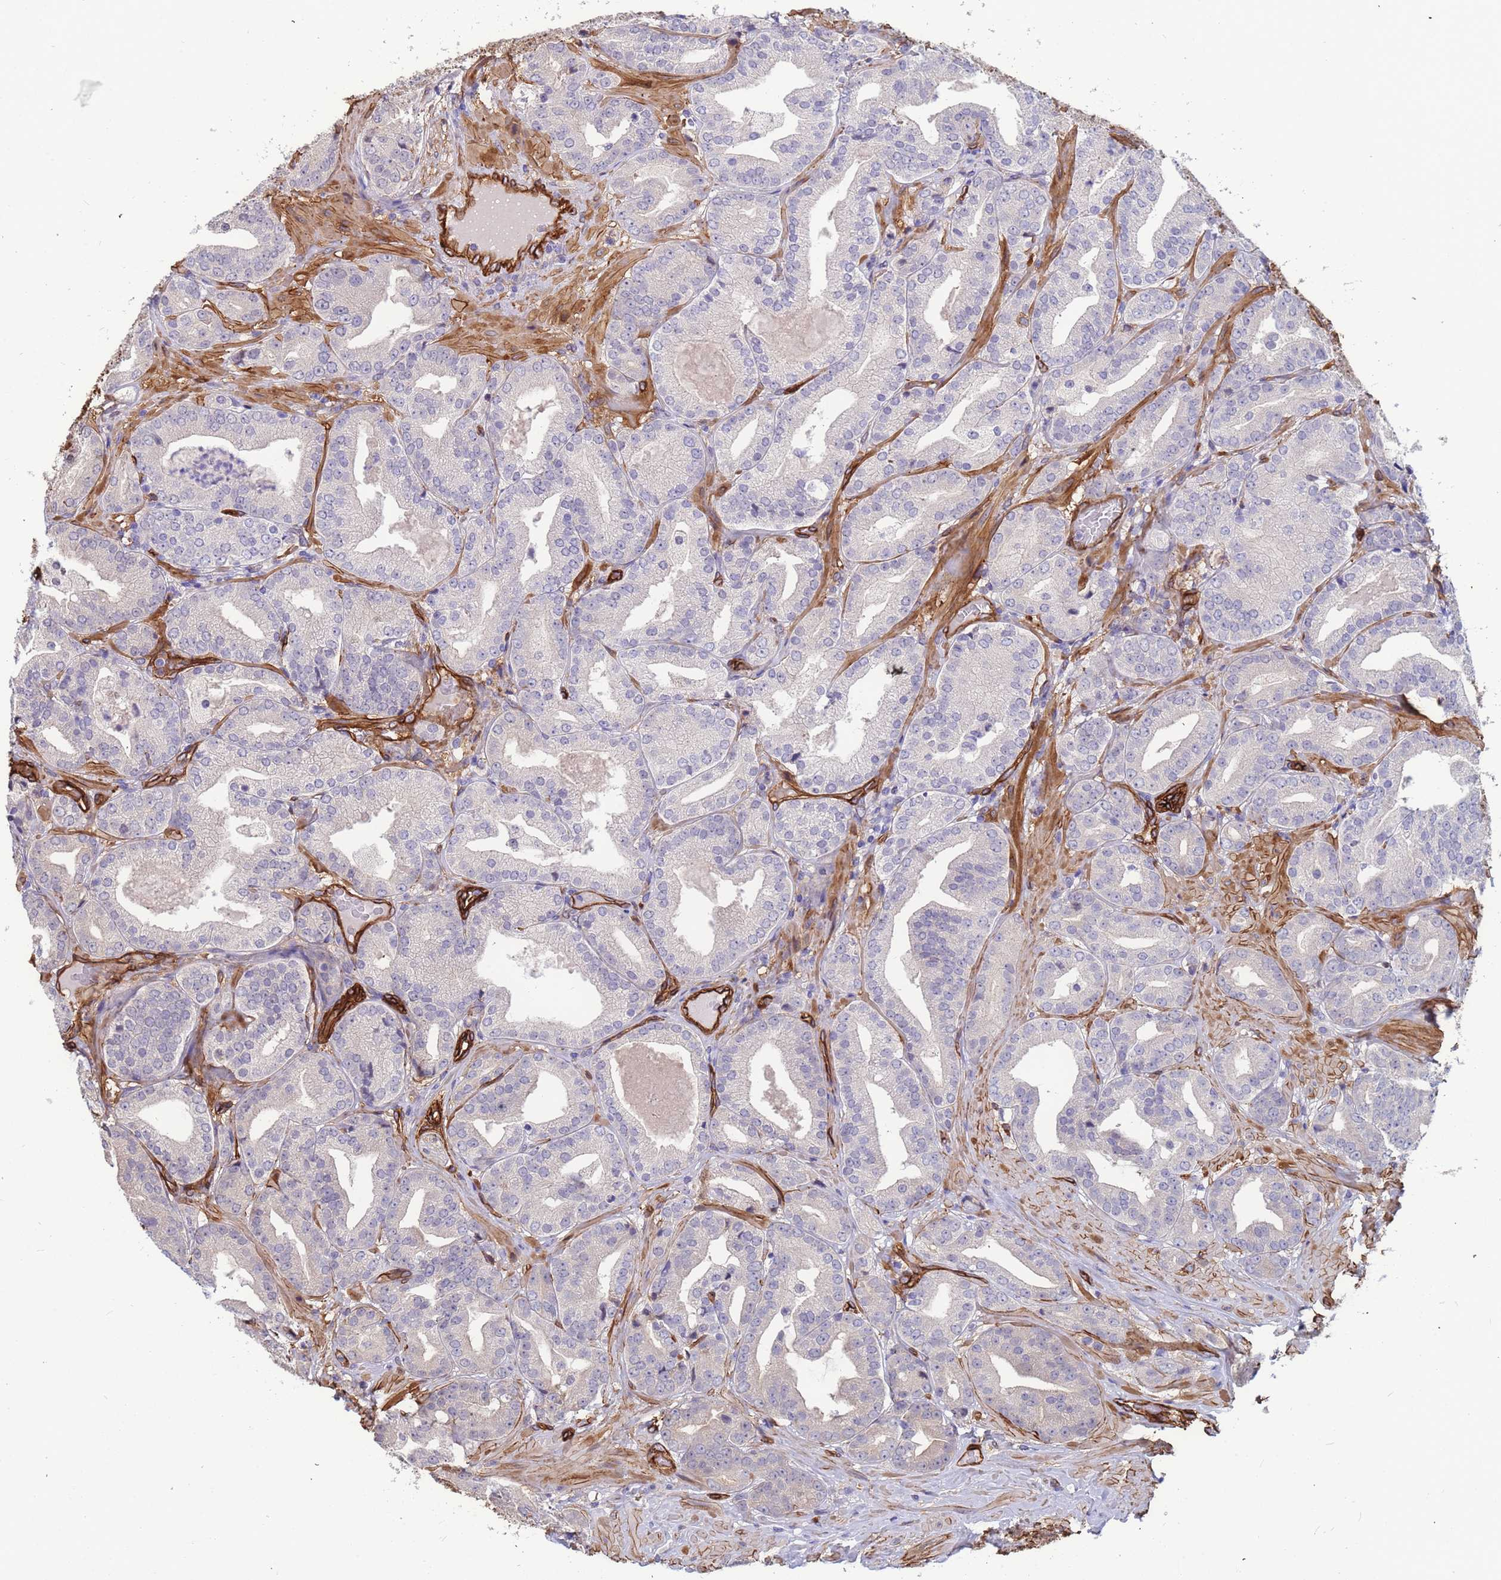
{"staining": {"intensity": "negative", "quantity": "none", "location": "none"}, "tissue": "prostate cancer", "cell_type": "Tumor cells", "image_type": "cancer", "snomed": [{"axis": "morphology", "description": "Adenocarcinoma, High grade"}, {"axis": "topography", "description": "Prostate"}], "caption": "Immunohistochemical staining of prostate adenocarcinoma (high-grade) reveals no significant positivity in tumor cells.", "gene": "EHD2", "patient": {"sex": "male", "age": 63}}